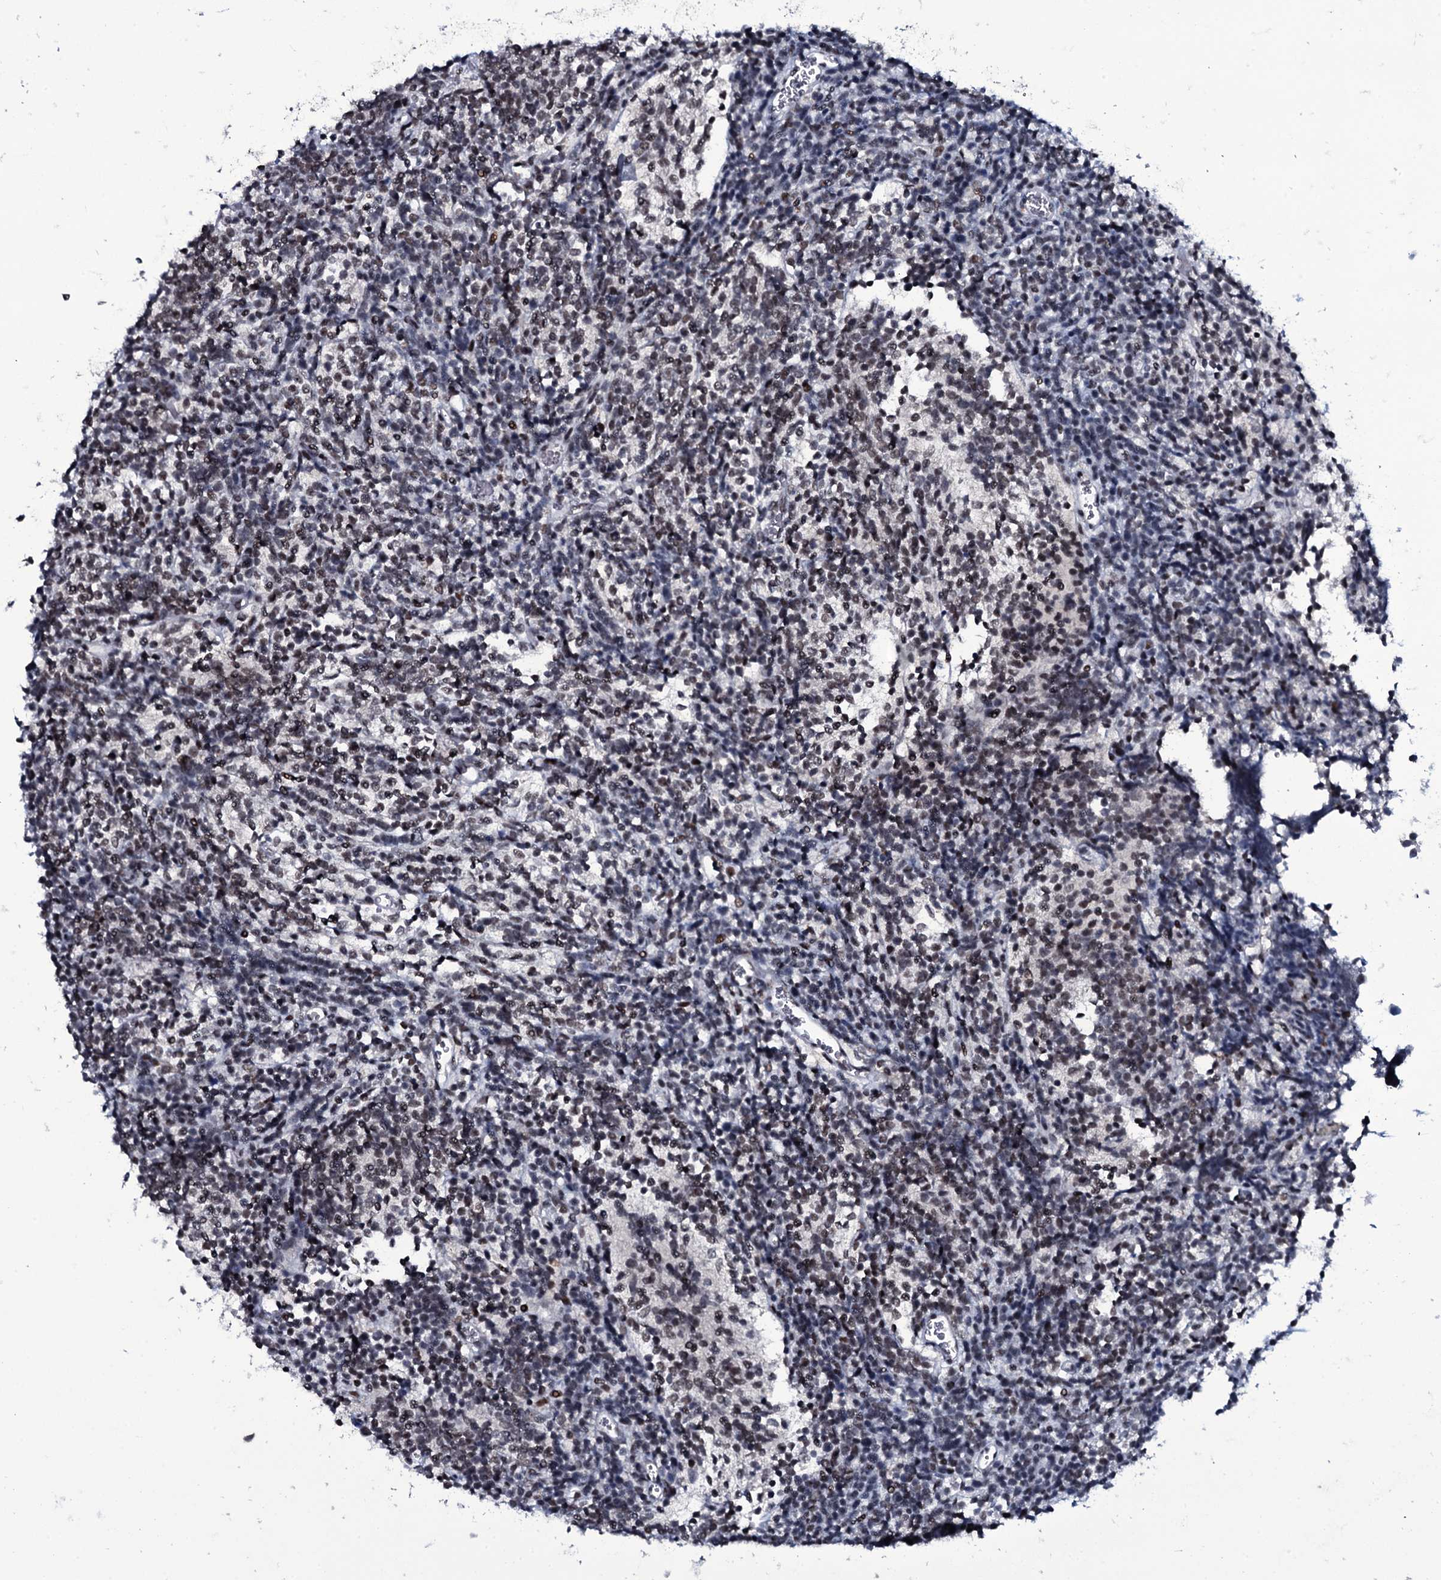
{"staining": {"intensity": "weak", "quantity": "25%-75%", "location": "nuclear"}, "tissue": "glioma", "cell_type": "Tumor cells", "image_type": "cancer", "snomed": [{"axis": "morphology", "description": "Glioma, malignant, Low grade"}, {"axis": "topography", "description": "Brain"}], "caption": "IHC photomicrograph of human glioma stained for a protein (brown), which exhibits low levels of weak nuclear positivity in approximately 25%-75% of tumor cells.", "gene": "ZMIZ2", "patient": {"sex": "female", "age": 1}}